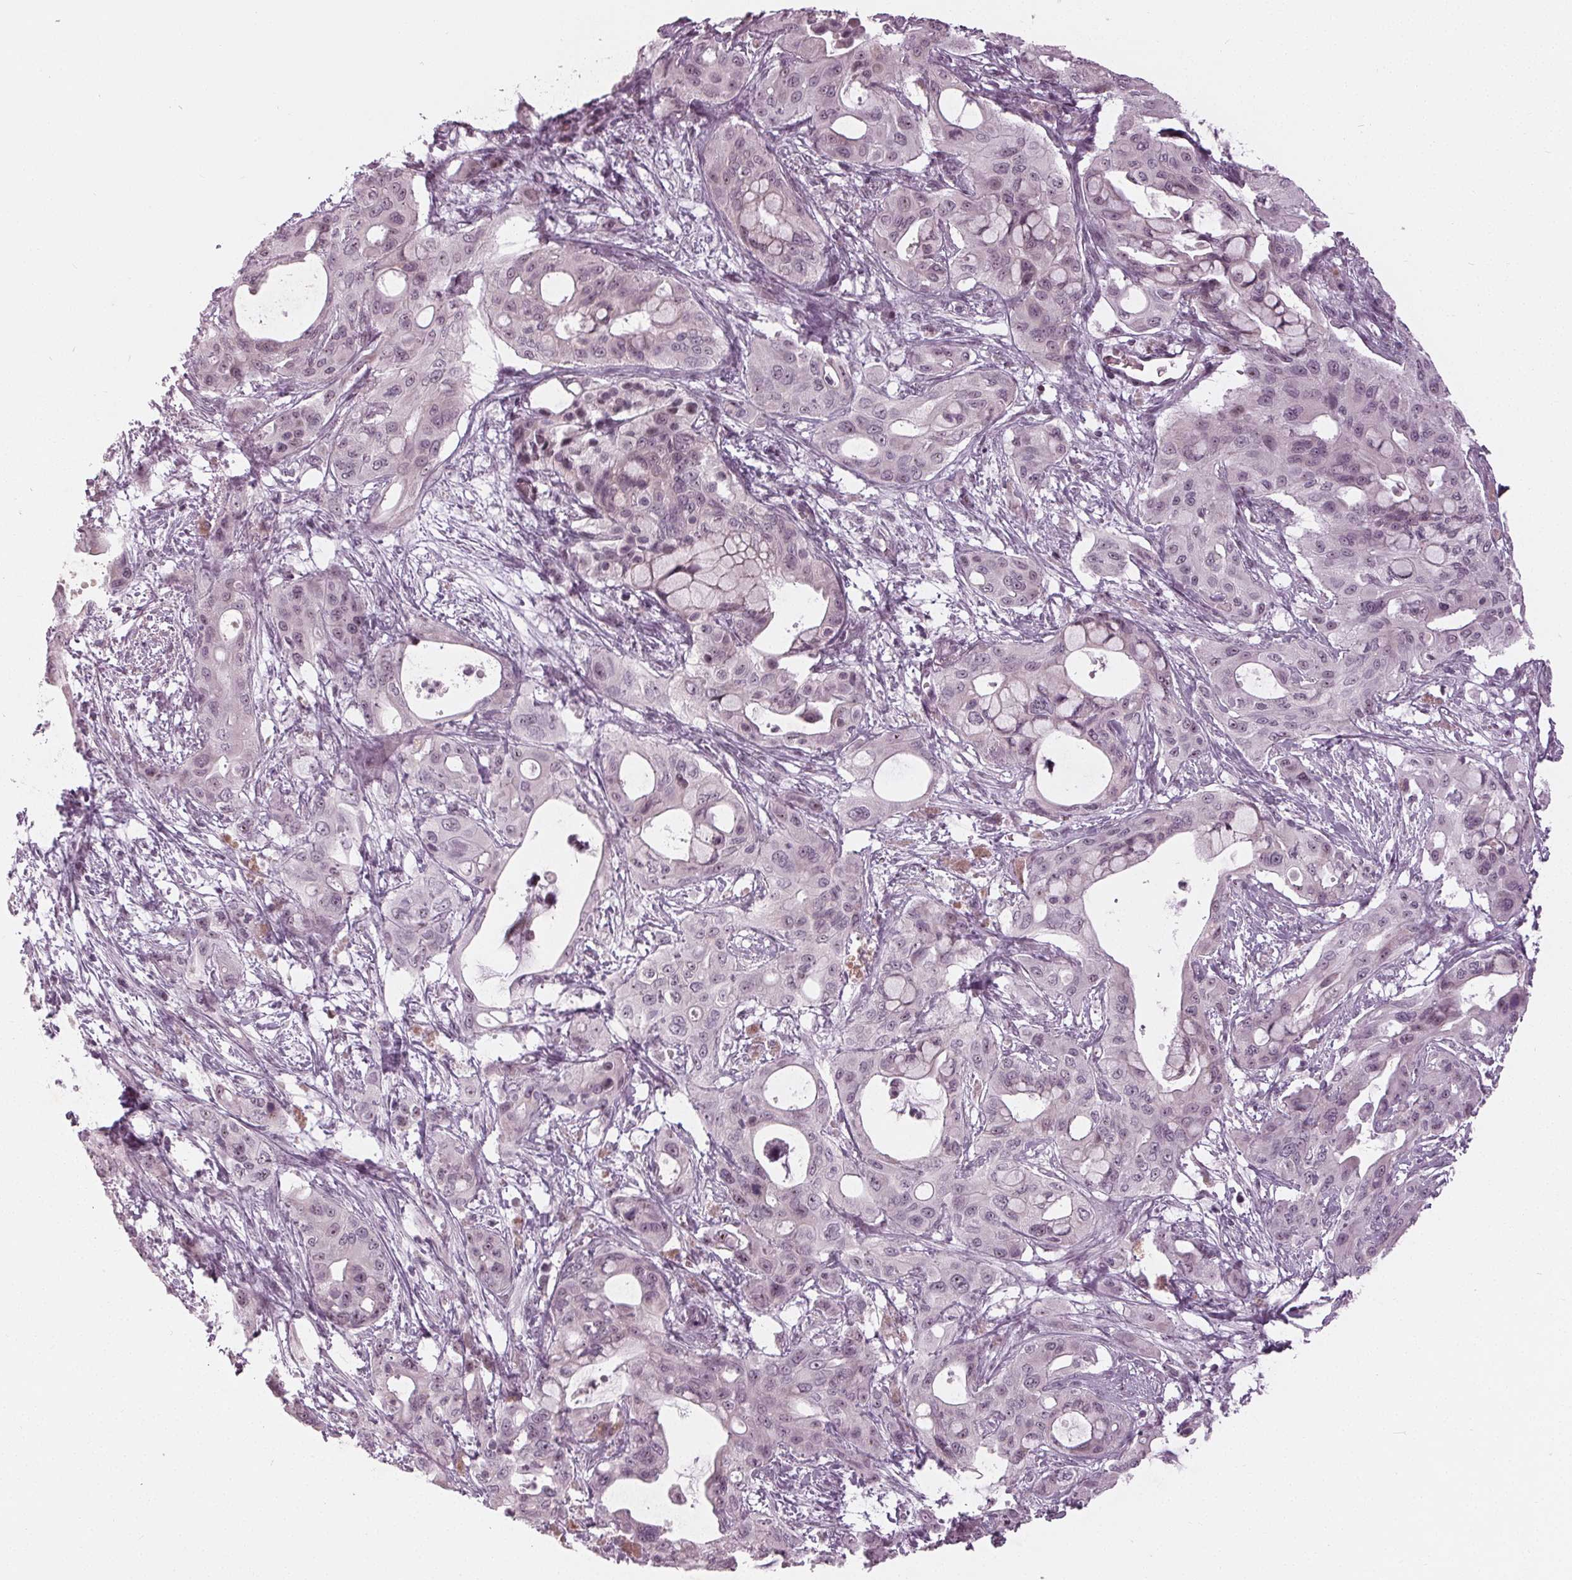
{"staining": {"intensity": "negative", "quantity": "none", "location": "none"}, "tissue": "pancreatic cancer", "cell_type": "Tumor cells", "image_type": "cancer", "snomed": [{"axis": "morphology", "description": "Adenocarcinoma, NOS"}, {"axis": "topography", "description": "Pancreas"}], "caption": "Tumor cells are negative for protein expression in human pancreatic adenocarcinoma.", "gene": "ADPRHL1", "patient": {"sex": "male", "age": 71}}